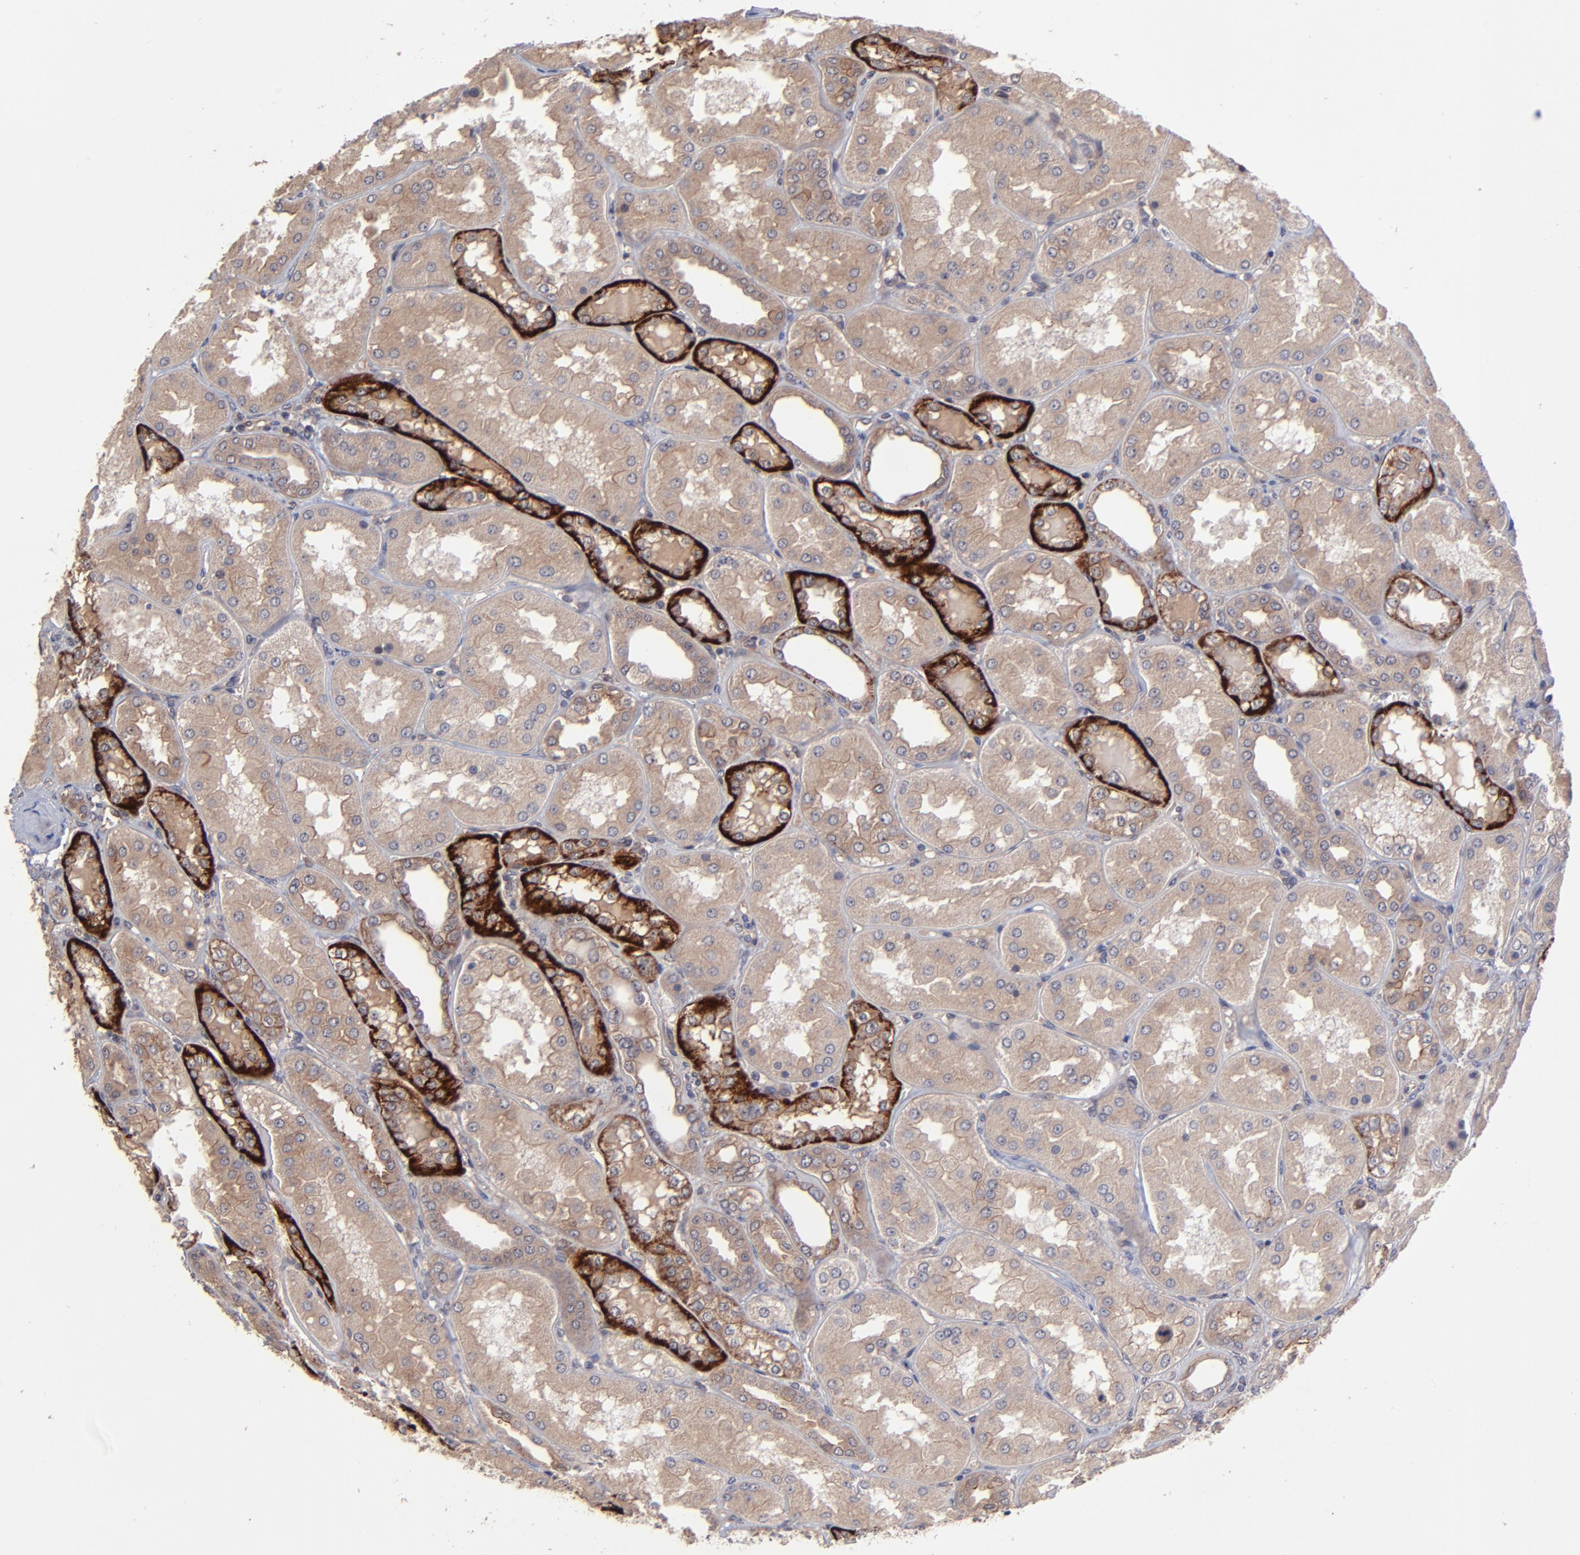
{"staining": {"intensity": "weak", "quantity": "25%-75%", "location": "cytoplasmic/membranous"}, "tissue": "kidney", "cell_type": "Cells in glomeruli", "image_type": "normal", "snomed": [{"axis": "morphology", "description": "Normal tissue, NOS"}, {"axis": "topography", "description": "Kidney"}], "caption": "Protein staining of normal kidney shows weak cytoplasmic/membranous positivity in about 25%-75% of cells in glomeruli. (IHC, brightfield microscopy, high magnification).", "gene": "ZNF780A", "patient": {"sex": "female", "age": 56}}